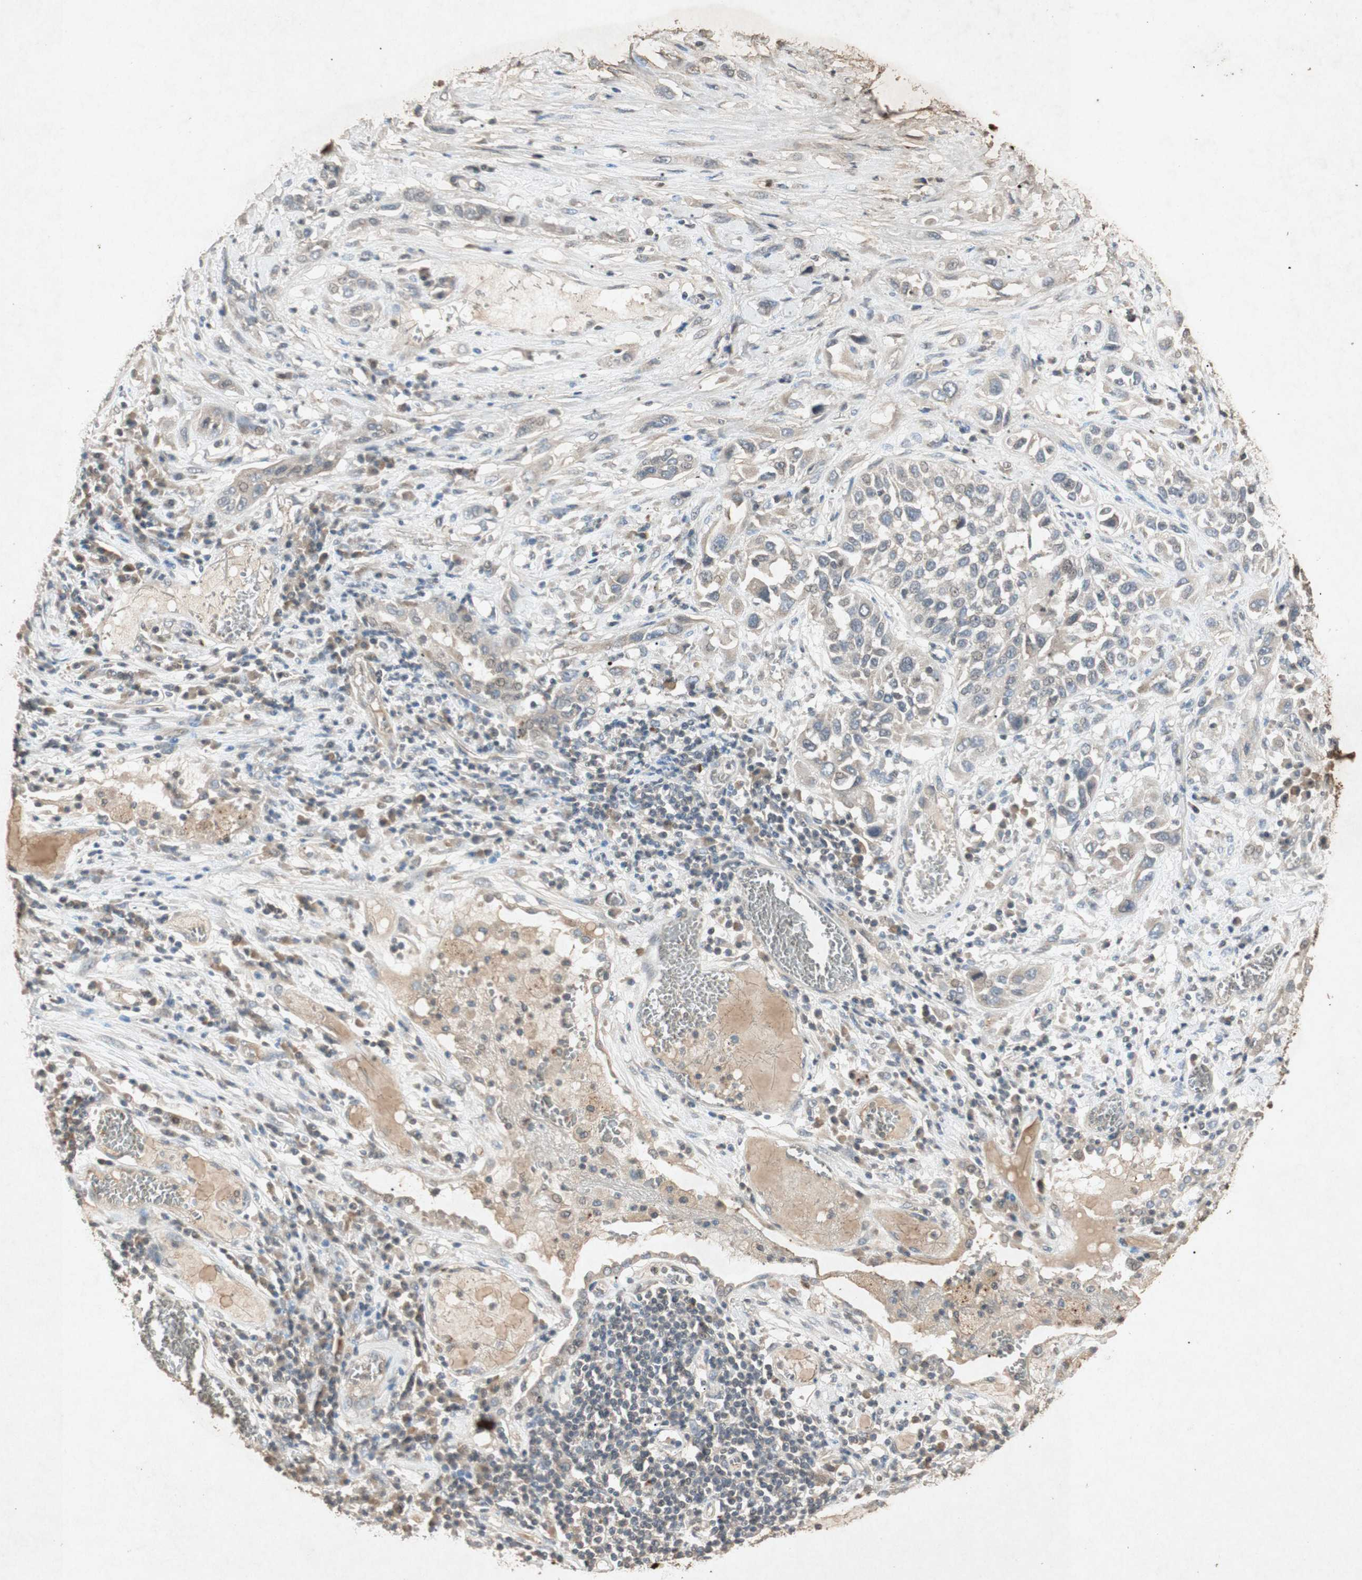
{"staining": {"intensity": "weak", "quantity": ">75%", "location": "cytoplasmic/membranous"}, "tissue": "lung cancer", "cell_type": "Tumor cells", "image_type": "cancer", "snomed": [{"axis": "morphology", "description": "Squamous cell carcinoma, NOS"}, {"axis": "topography", "description": "Lung"}], "caption": "IHC micrograph of lung cancer stained for a protein (brown), which reveals low levels of weak cytoplasmic/membranous expression in about >75% of tumor cells.", "gene": "MSRB1", "patient": {"sex": "male", "age": 71}}